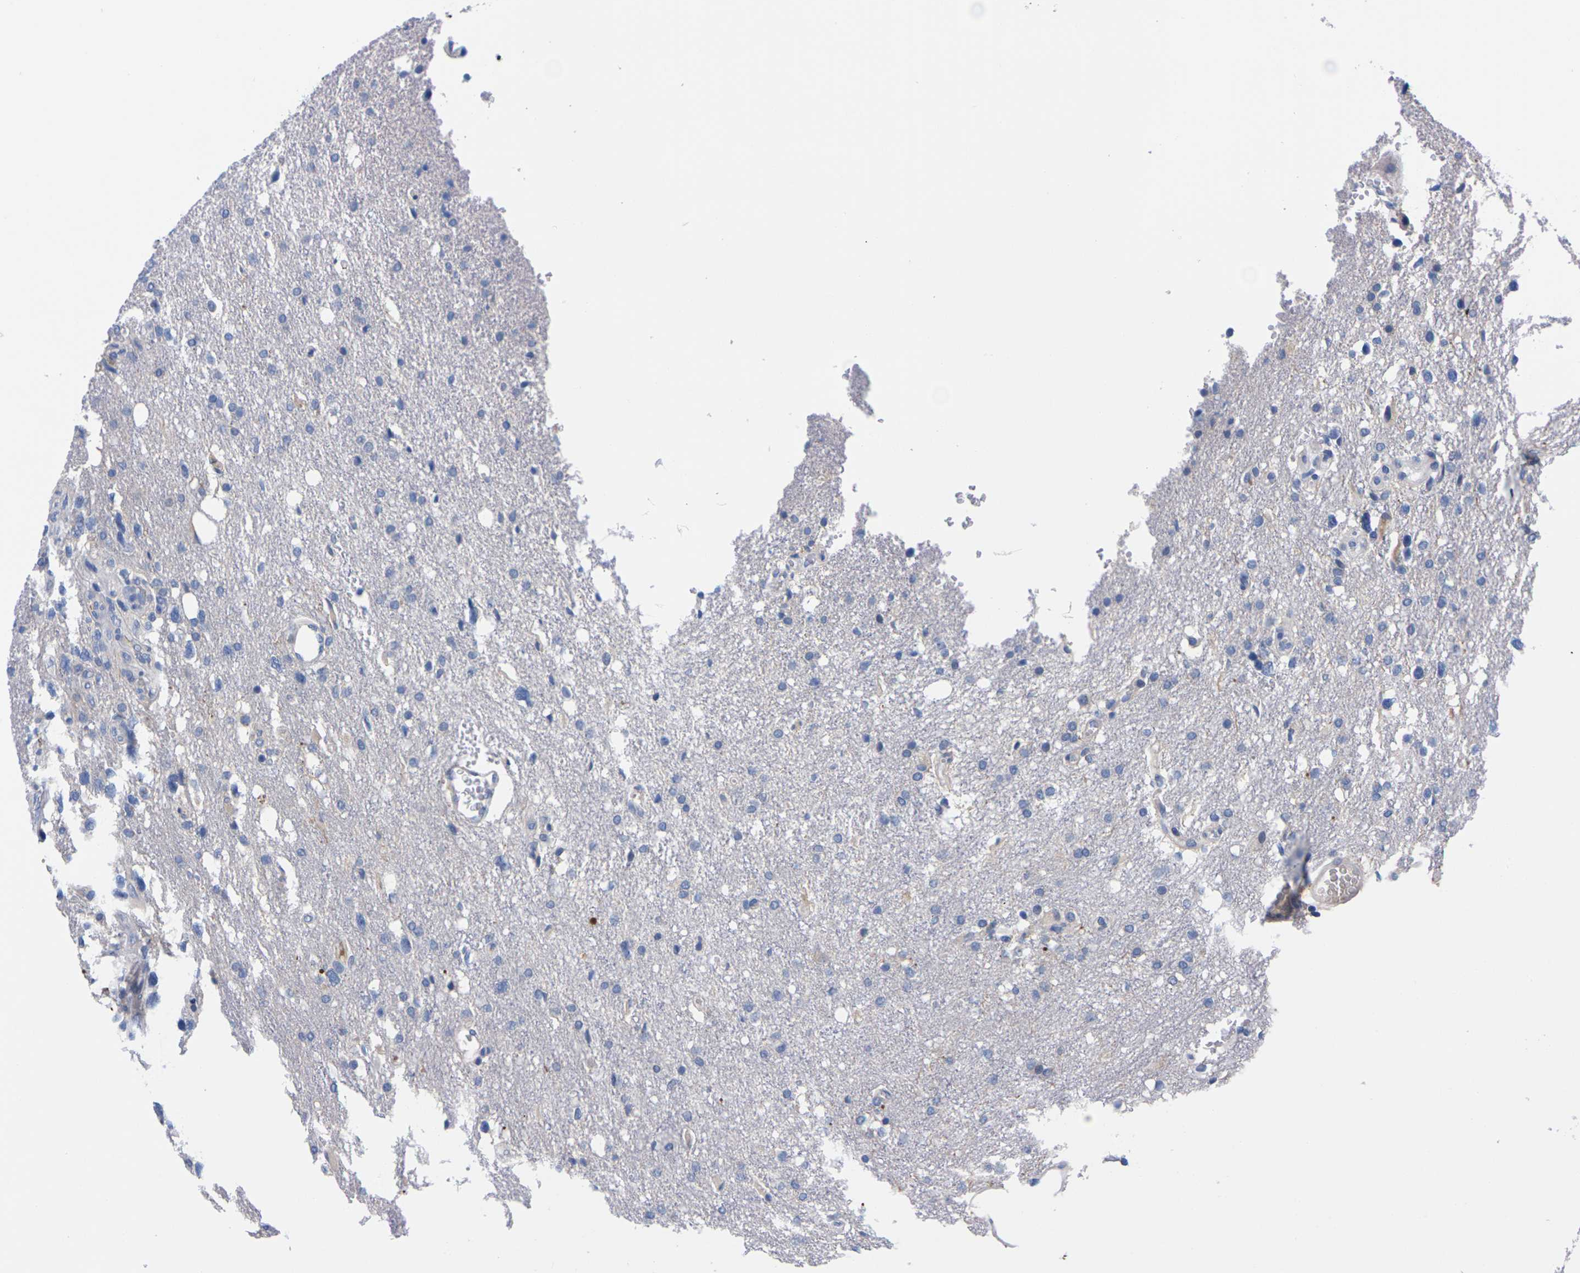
{"staining": {"intensity": "negative", "quantity": "none", "location": "none"}, "tissue": "glioma", "cell_type": "Tumor cells", "image_type": "cancer", "snomed": [{"axis": "morphology", "description": "Glioma, malignant, High grade"}, {"axis": "topography", "description": "Brain"}], "caption": "Human malignant high-grade glioma stained for a protein using immunohistochemistry demonstrates no expression in tumor cells.", "gene": "FAM210A", "patient": {"sex": "female", "age": 58}}